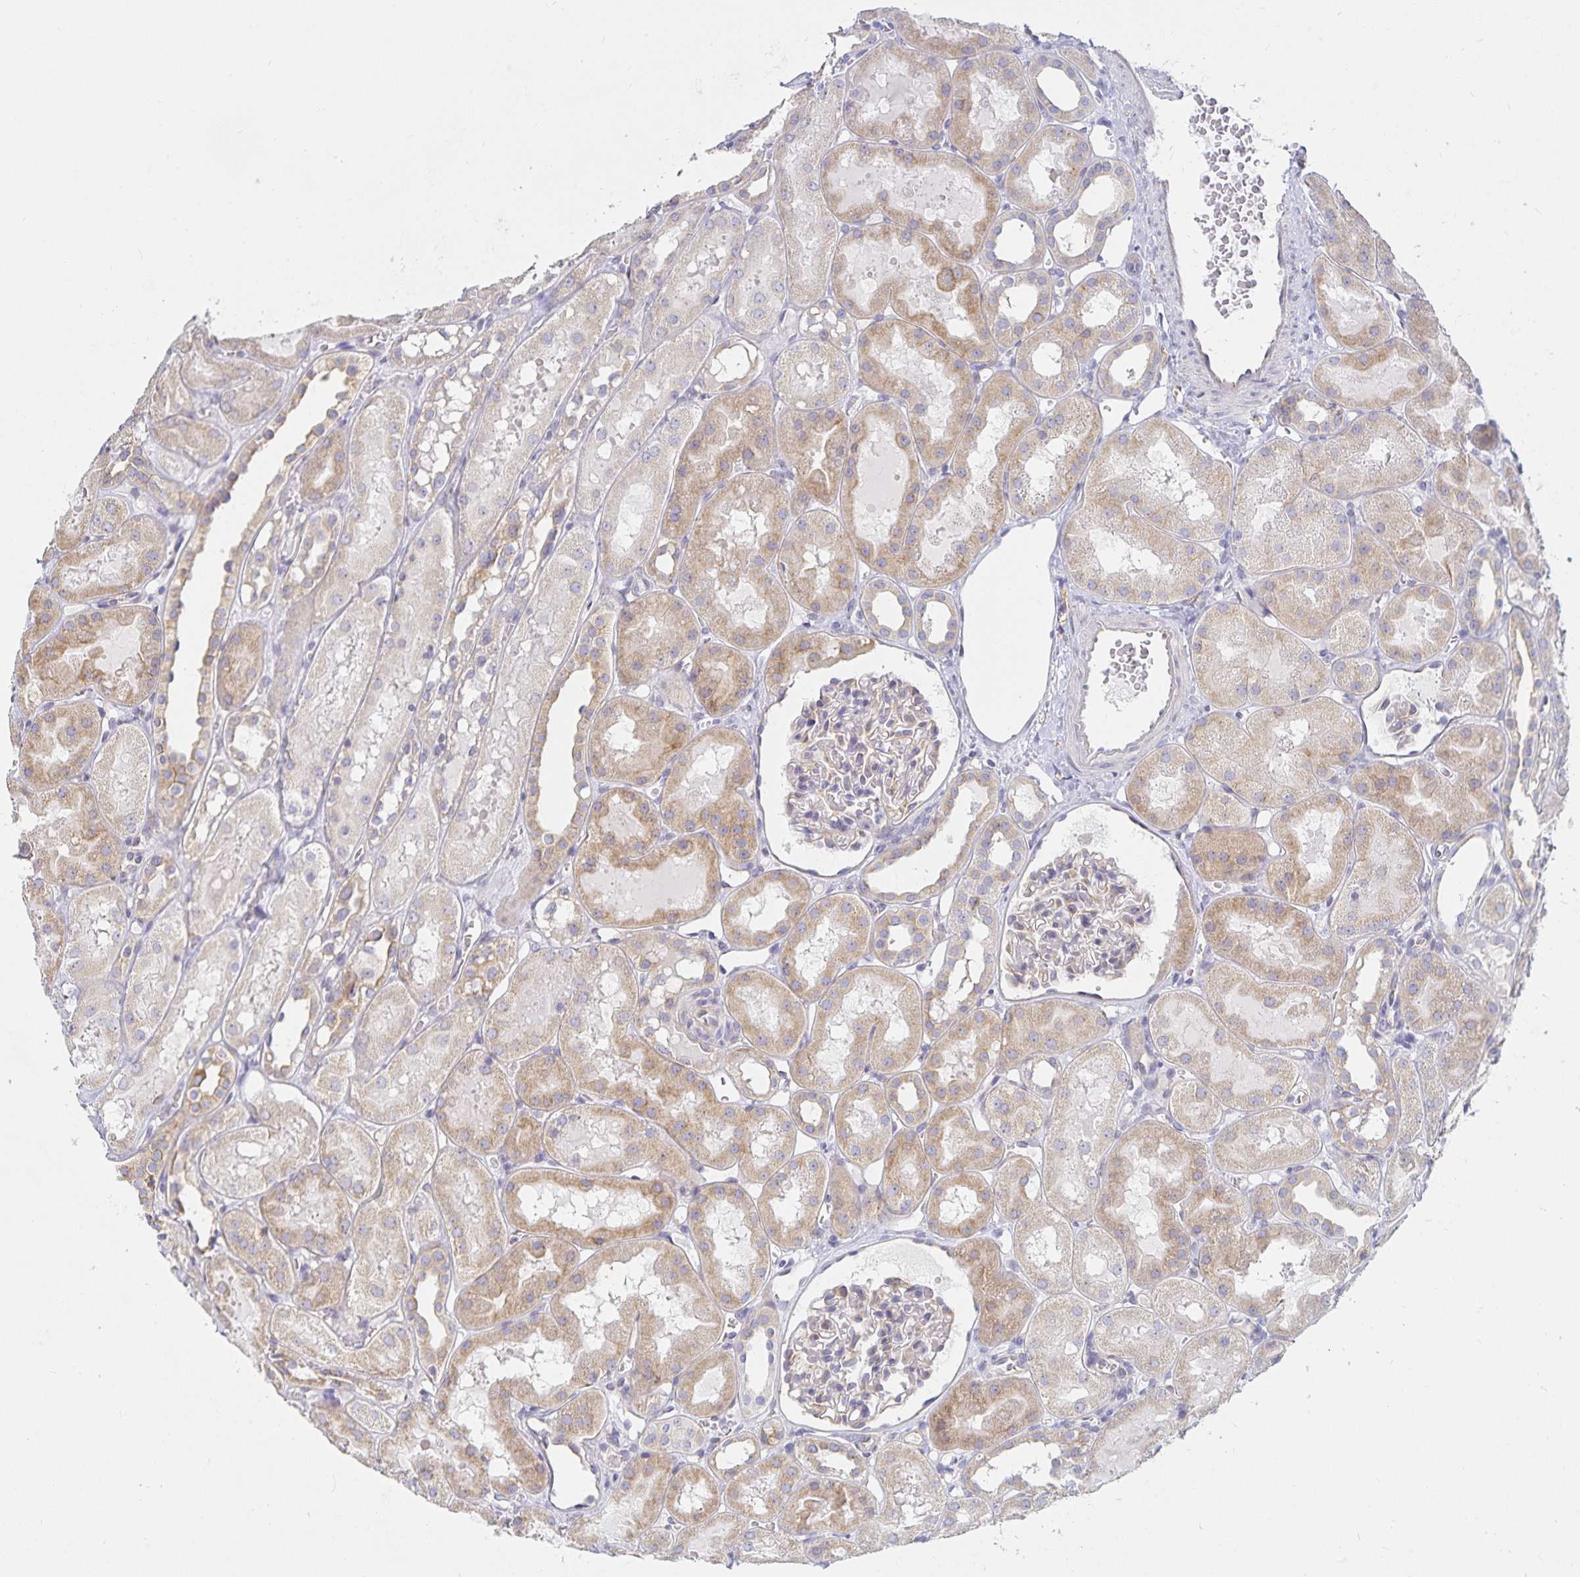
{"staining": {"intensity": "negative", "quantity": "none", "location": "none"}, "tissue": "kidney", "cell_type": "Cells in glomeruli", "image_type": "normal", "snomed": [{"axis": "morphology", "description": "Normal tissue, NOS"}, {"axis": "topography", "description": "Kidney"}, {"axis": "topography", "description": "Urinary bladder"}], "caption": "The micrograph reveals no staining of cells in glomeruli in normal kidney.", "gene": "SFTPA1", "patient": {"sex": "male", "age": 16}}